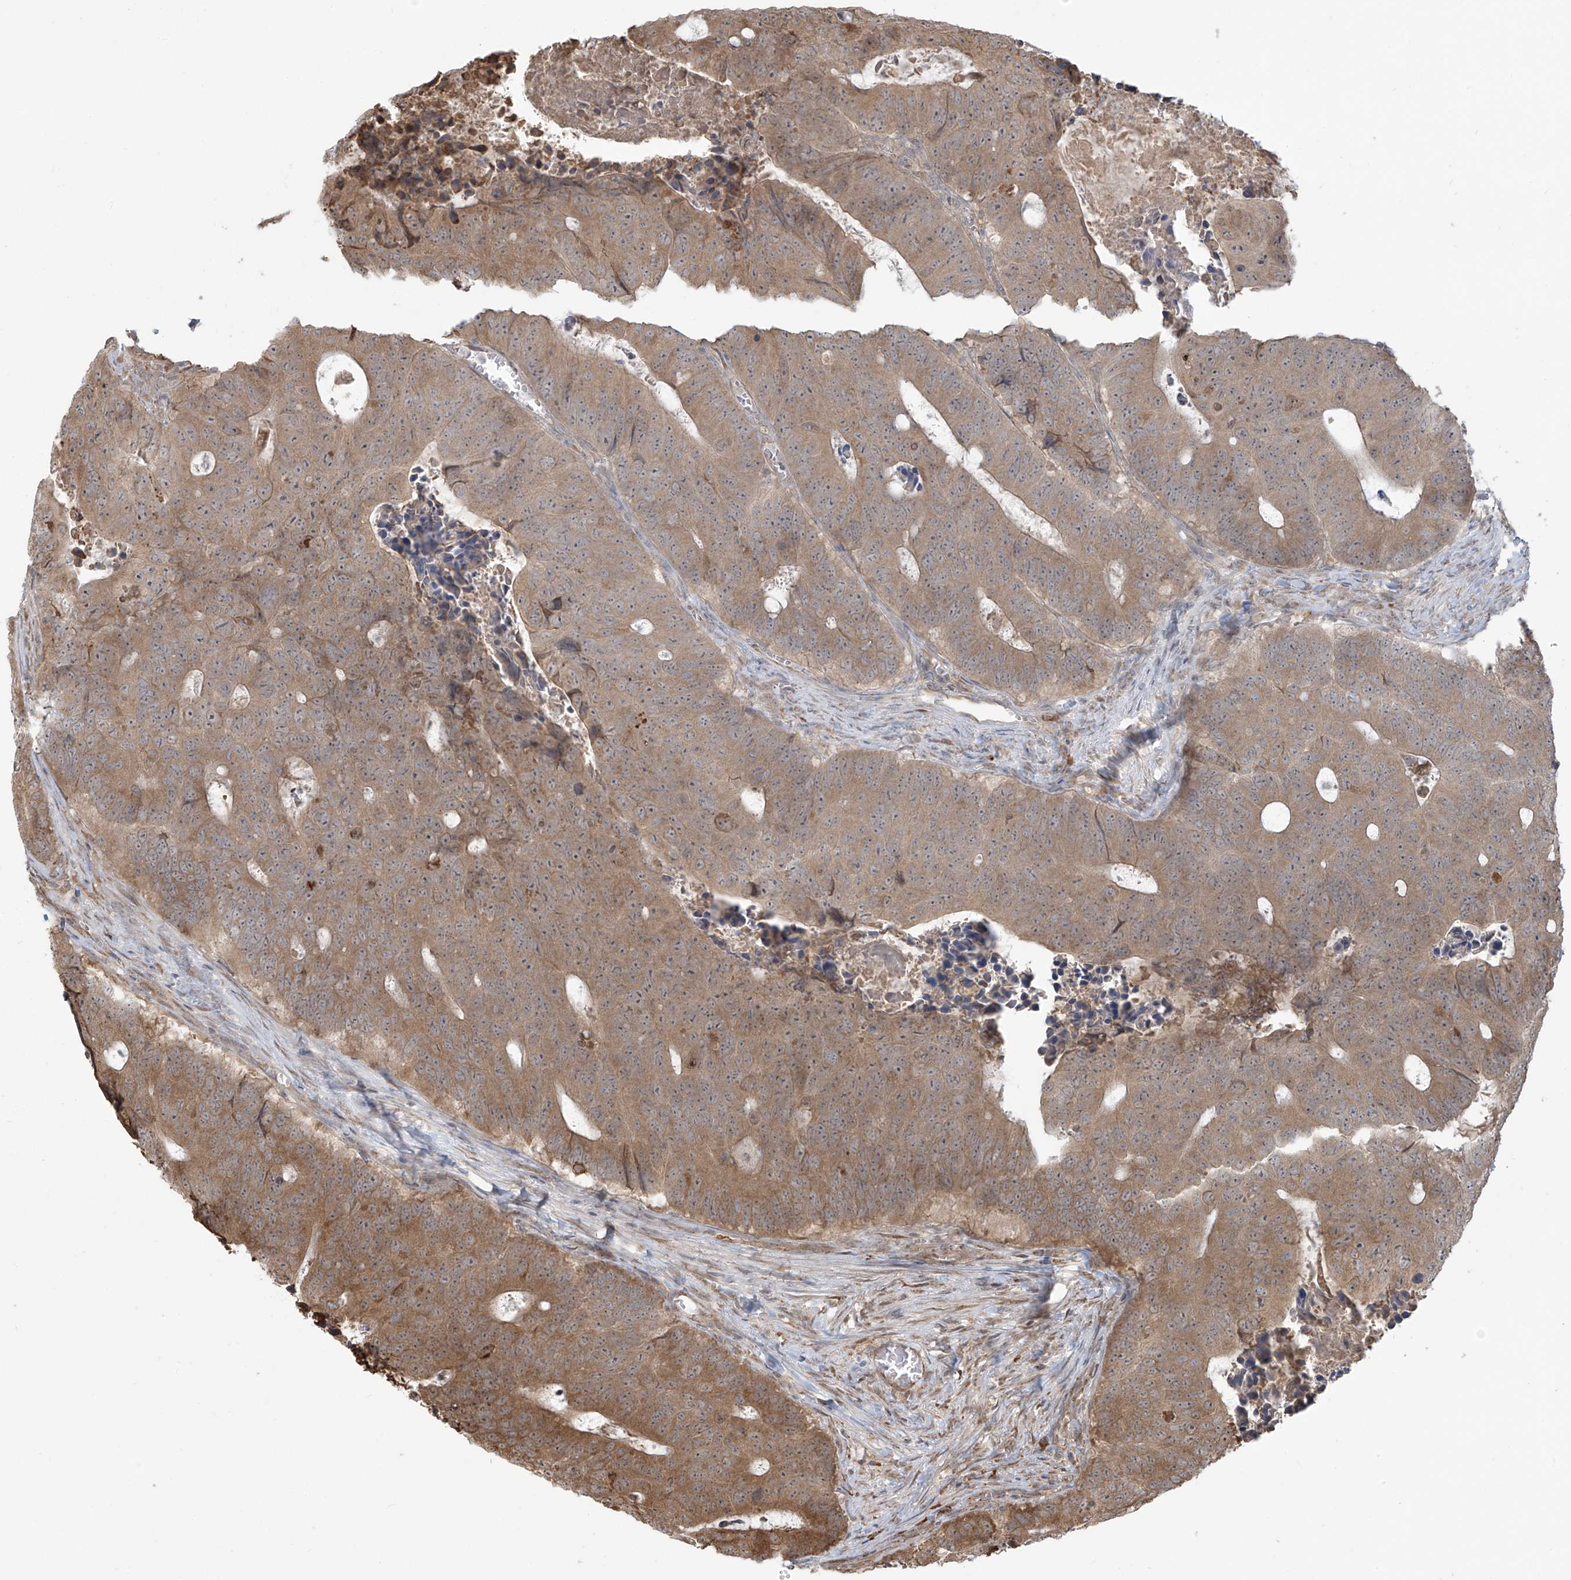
{"staining": {"intensity": "moderate", "quantity": ">75%", "location": "cytoplasmic/membranous"}, "tissue": "colorectal cancer", "cell_type": "Tumor cells", "image_type": "cancer", "snomed": [{"axis": "morphology", "description": "Adenocarcinoma, NOS"}, {"axis": "topography", "description": "Colon"}], "caption": "Immunohistochemical staining of colorectal cancer (adenocarcinoma) displays medium levels of moderate cytoplasmic/membranous protein positivity in about >75% of tumor cells. The protein of interest is stained brown, and the nuclei are stained in blue (DAB (3,3'-diaminobenzidine) IHC with brightfield microscopy, high magnification).", "gene": "PLEKHM3", "patient": {"sex": "male", "age": 87}}